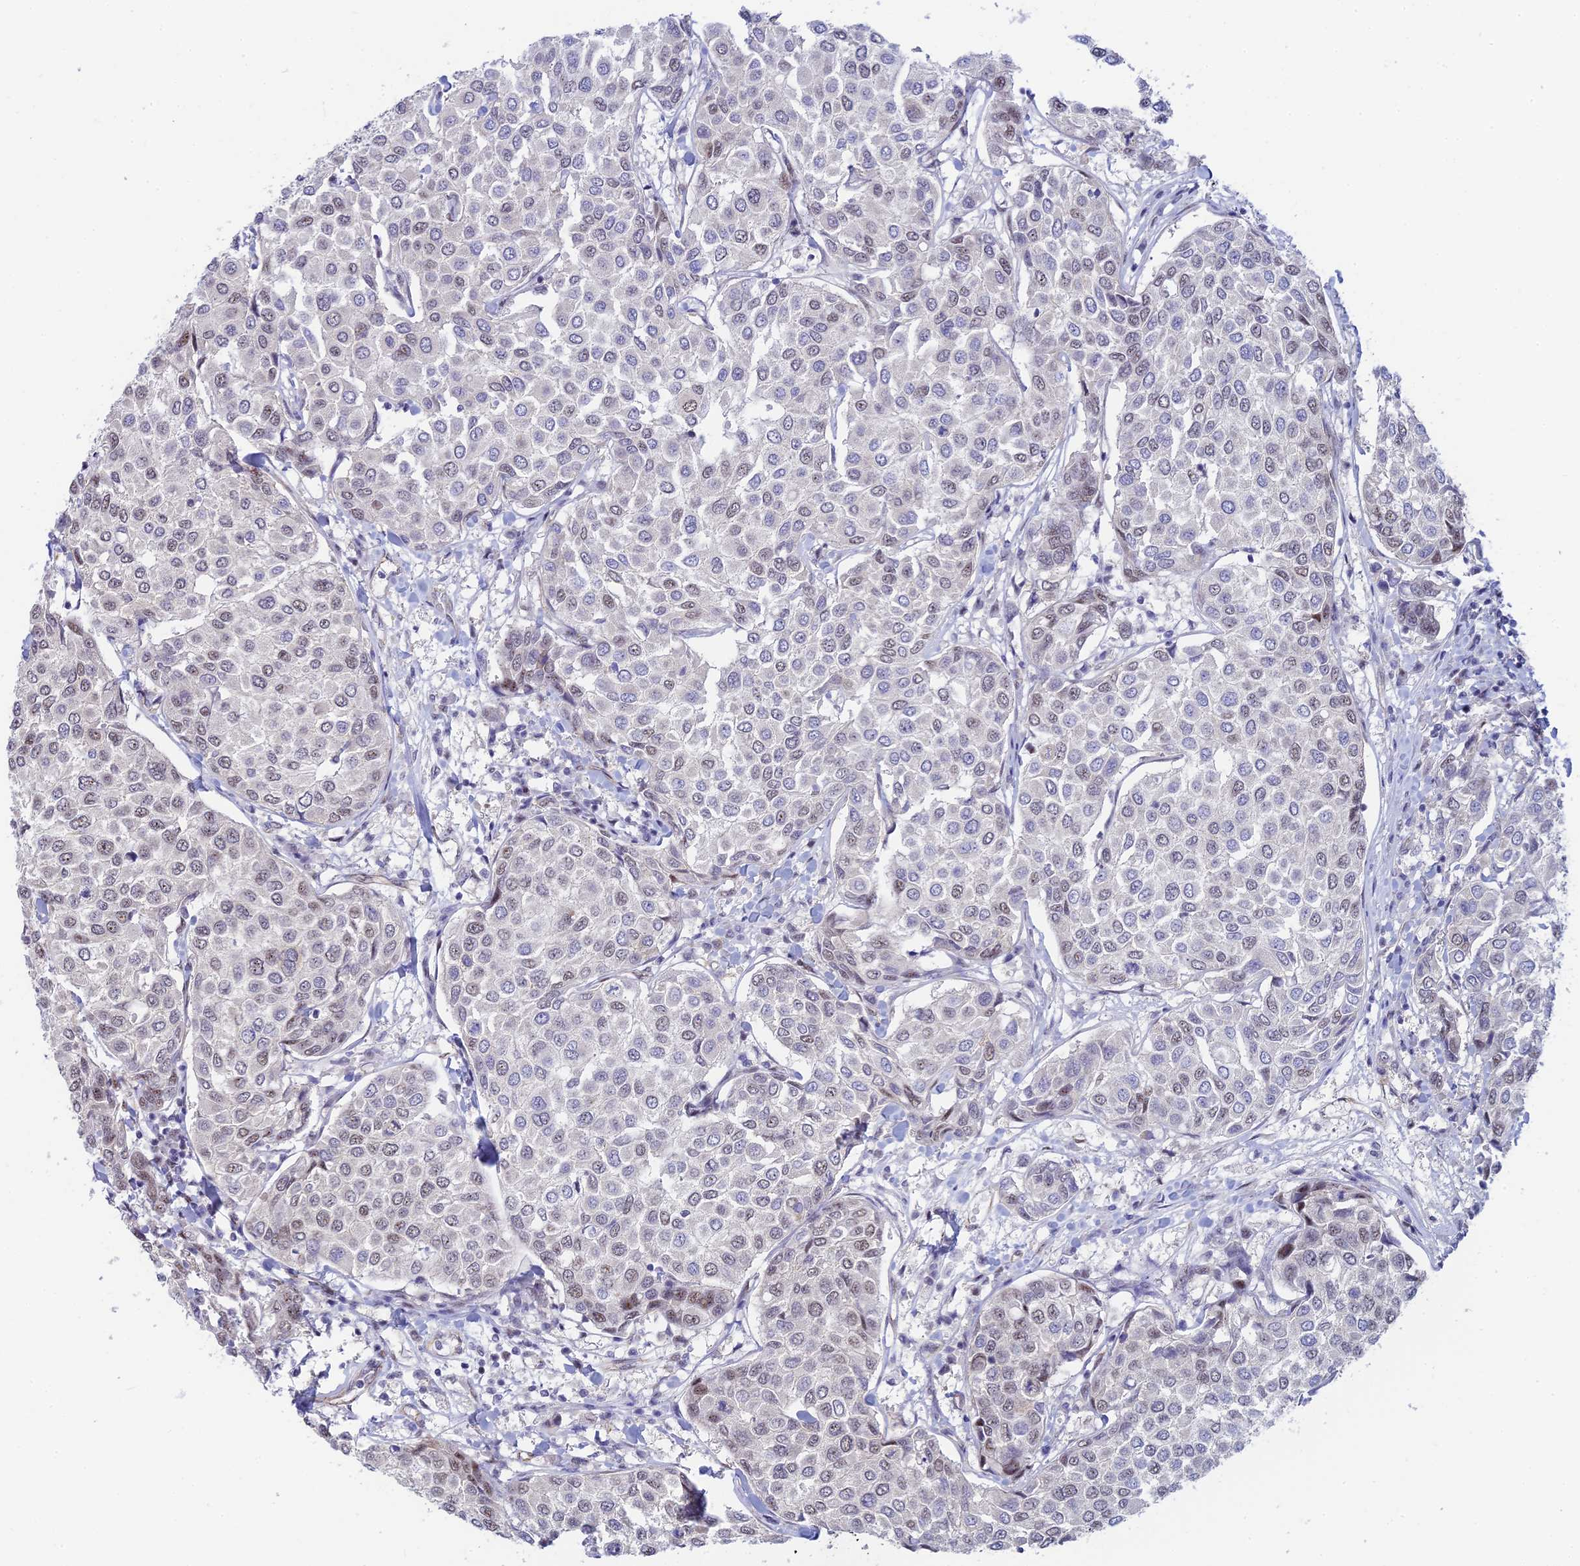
{"staining": {"intensity": "weak", "quantity": "25%-75%", "location": "nuclear"}, "tissue": "breast cancer", "cell_type": "Tumor cells", "image_type": "cancer", "snomed": [{"axis": "morphology", "description": "Duct carcinoma"}, {"axis": "topography", "description": "Breast"}], "caption": "Protein expression analysis of breast intraductal carcinoma demonstrates weak nuclear staining in approximately 25%-75% of tumor cells.", "gene": "CFAP92", "patient": {"sex": "female", "age": 55}}